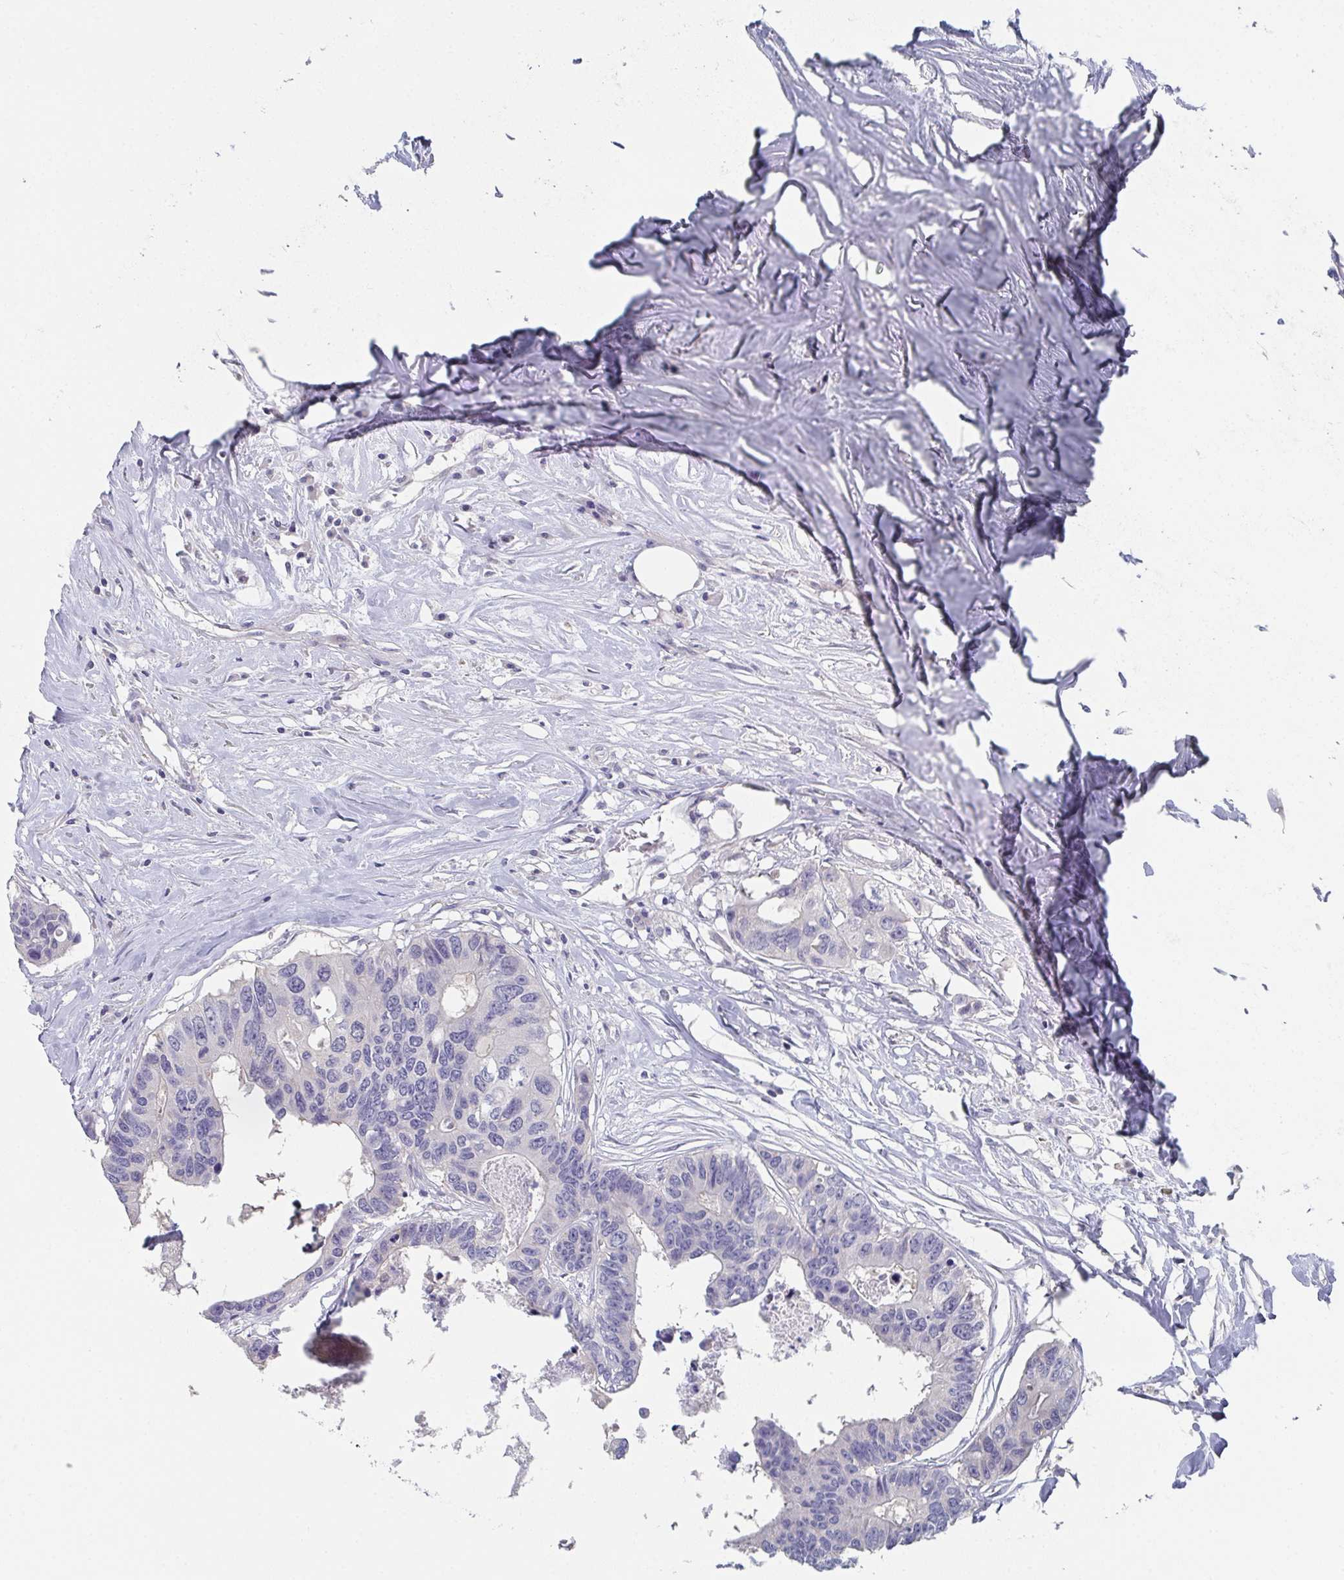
{"staining": {"intensity": "negative", "quantity": "none", "location": "none"}, "tissue": "colorectal cancer", "cell_type": "Tumor cells", "image_type": "cancer", "snomed": [{"axis": "morphology", "description": "Adenocarcinoma, NOS"}, {"axis": "topography", "description": "Rectum"}], "caption": "The micrograph shows no staining of tumor cells in adenocarcinoma (colorectal).", "gene": "DYDC2", "patient": {"sex": "male", "age": 57}}